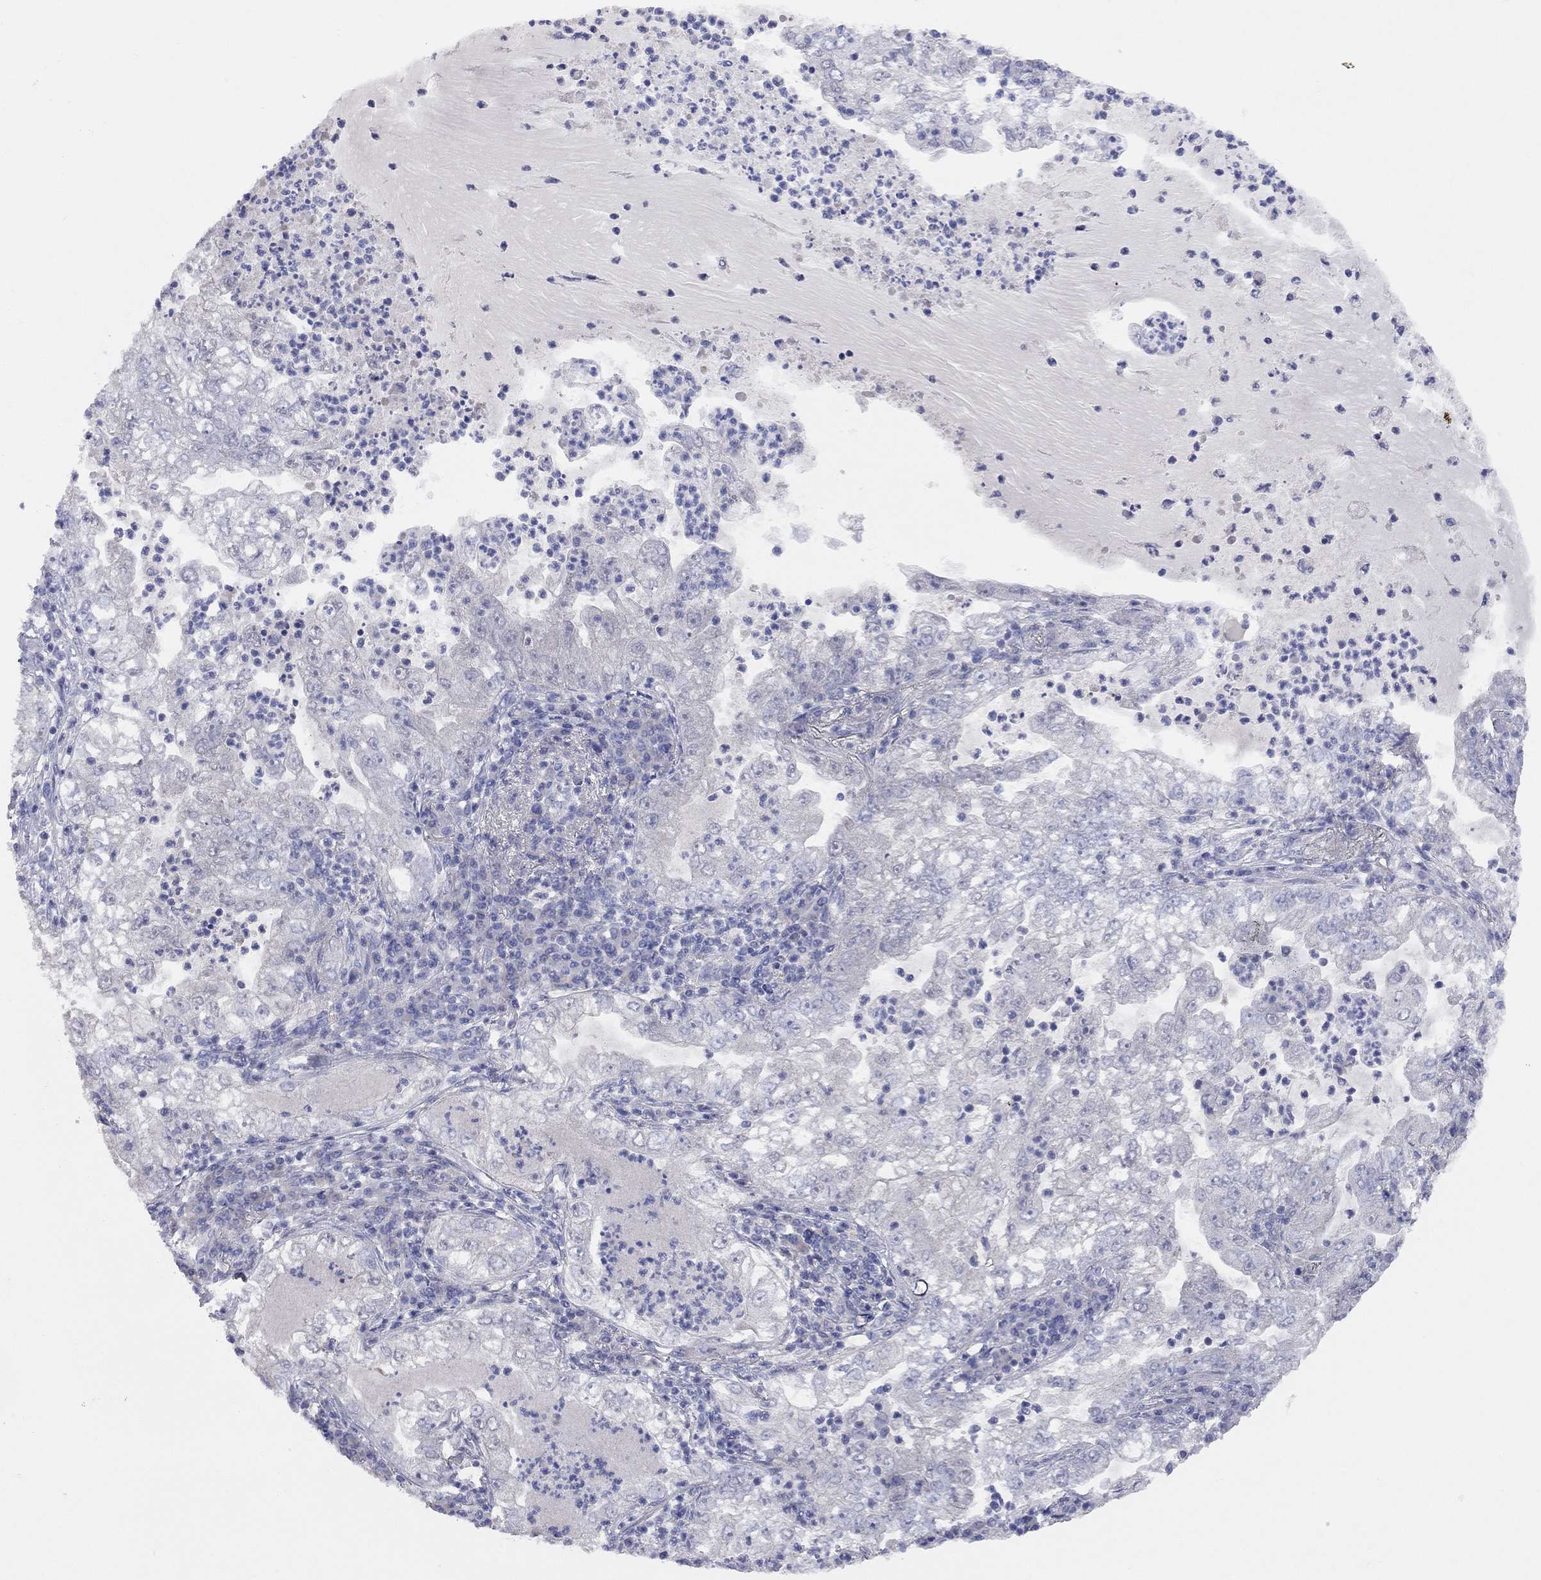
{"staining": {"intensity": "negative", "quantity": "none", "location": "none"}, "tissue": "lung cancer", "cell_type": "Tumor cells", "image_type": "cancer", "snomed": [{"axis": "morphology", "description": "Adenocarcinoma, NOS"}, {"axis": "topography", "description": "Lung"}], "caption": "DAB (3,3'-diaminobenzidine) immunohistochemical staining of adenocarcinoma (lung) exhibits no significant positivity in tumor cells. The staining was performed using DAB (3,3'-diaminobenzidine) to visualize the protein expression in brown, while the nuclei were stained in blue with hematoxylin (Magnification: 20x).", "gene": "KCNB1", "patient": {"sex": "female", "age": 73}}